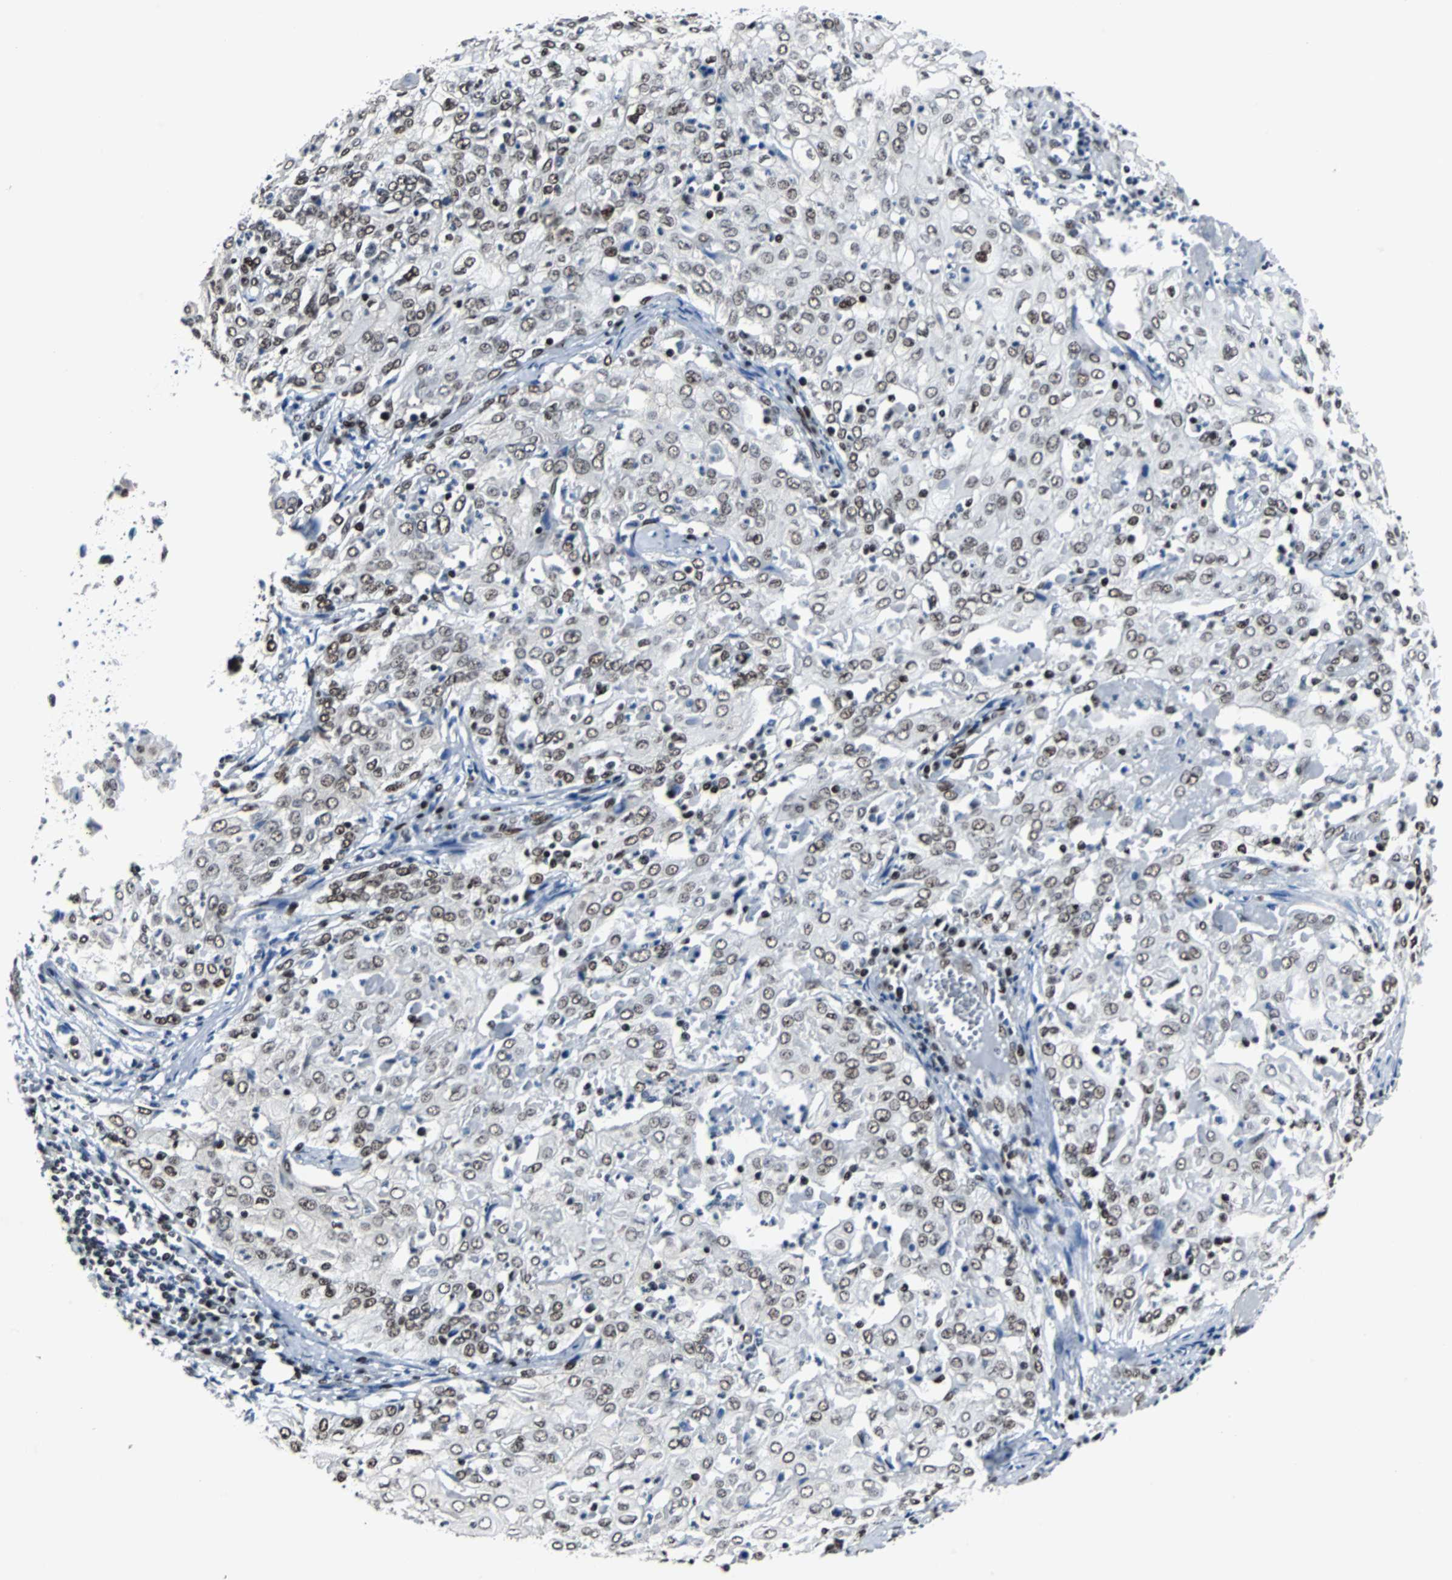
{"staining": {"intensity": "moderate", "quantity": ">75%", "location": "nuclear"}, "tissue": "cervical cancer", "cell_type": "Tumor cells", "image_type": "cancer", "snomed": [{"axis": "morphology", "description": "Squamous cell carcinoma, NOS"}, {"axis": "topography", "description": "Cervix"}], "caption": "Cervical cancer (squamous cell carcinoma) stained with DAB immunohistochemistry (IHC) displays medium levels of moderate nuclear positivity in approximately >75% of tumor cells.", "gene": "MEF2D", "patient": {"sex": "female", "age": 39}}